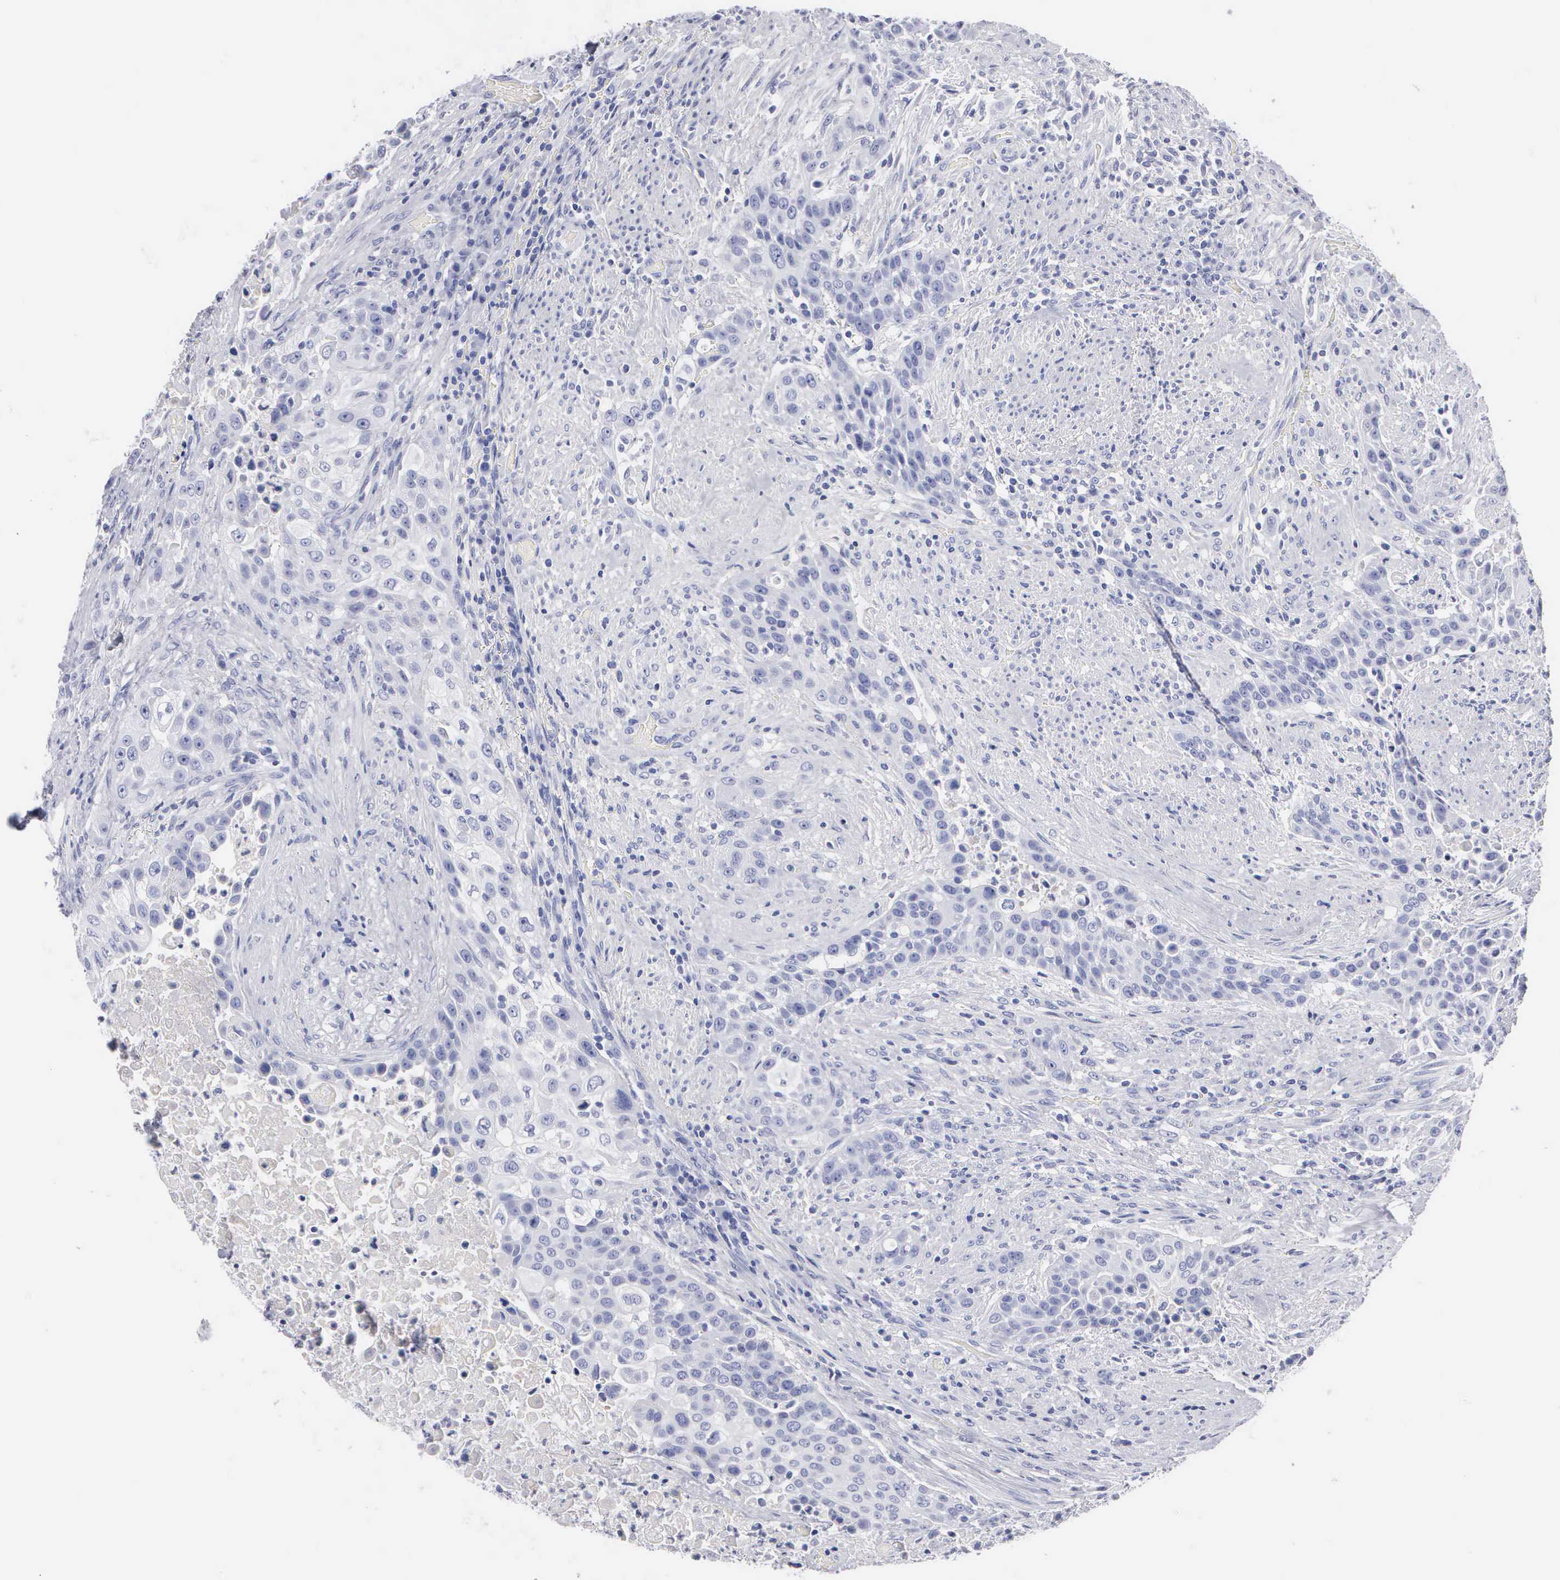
{"staining": {"intensity": "negative", "quantity": "none", "location": "none"}, "tissue": "urothelial cancer", "cell_type": "Tumor cells", "image_type": "cancer", "snomed": [{"axis": "morphology", "description": "Urothelial carcinoma, High grade"}, {"axis": "topography", "description": "Urinary bladder"}], "caption": "High power microscopy image of an immunohistochemistry histopathology image of urothelial carcinoma (high-grade), revealing no significant positivity in tumor cells.", "gene": "CYP19A1", "patient": {"sex": "male", "age": 74}}